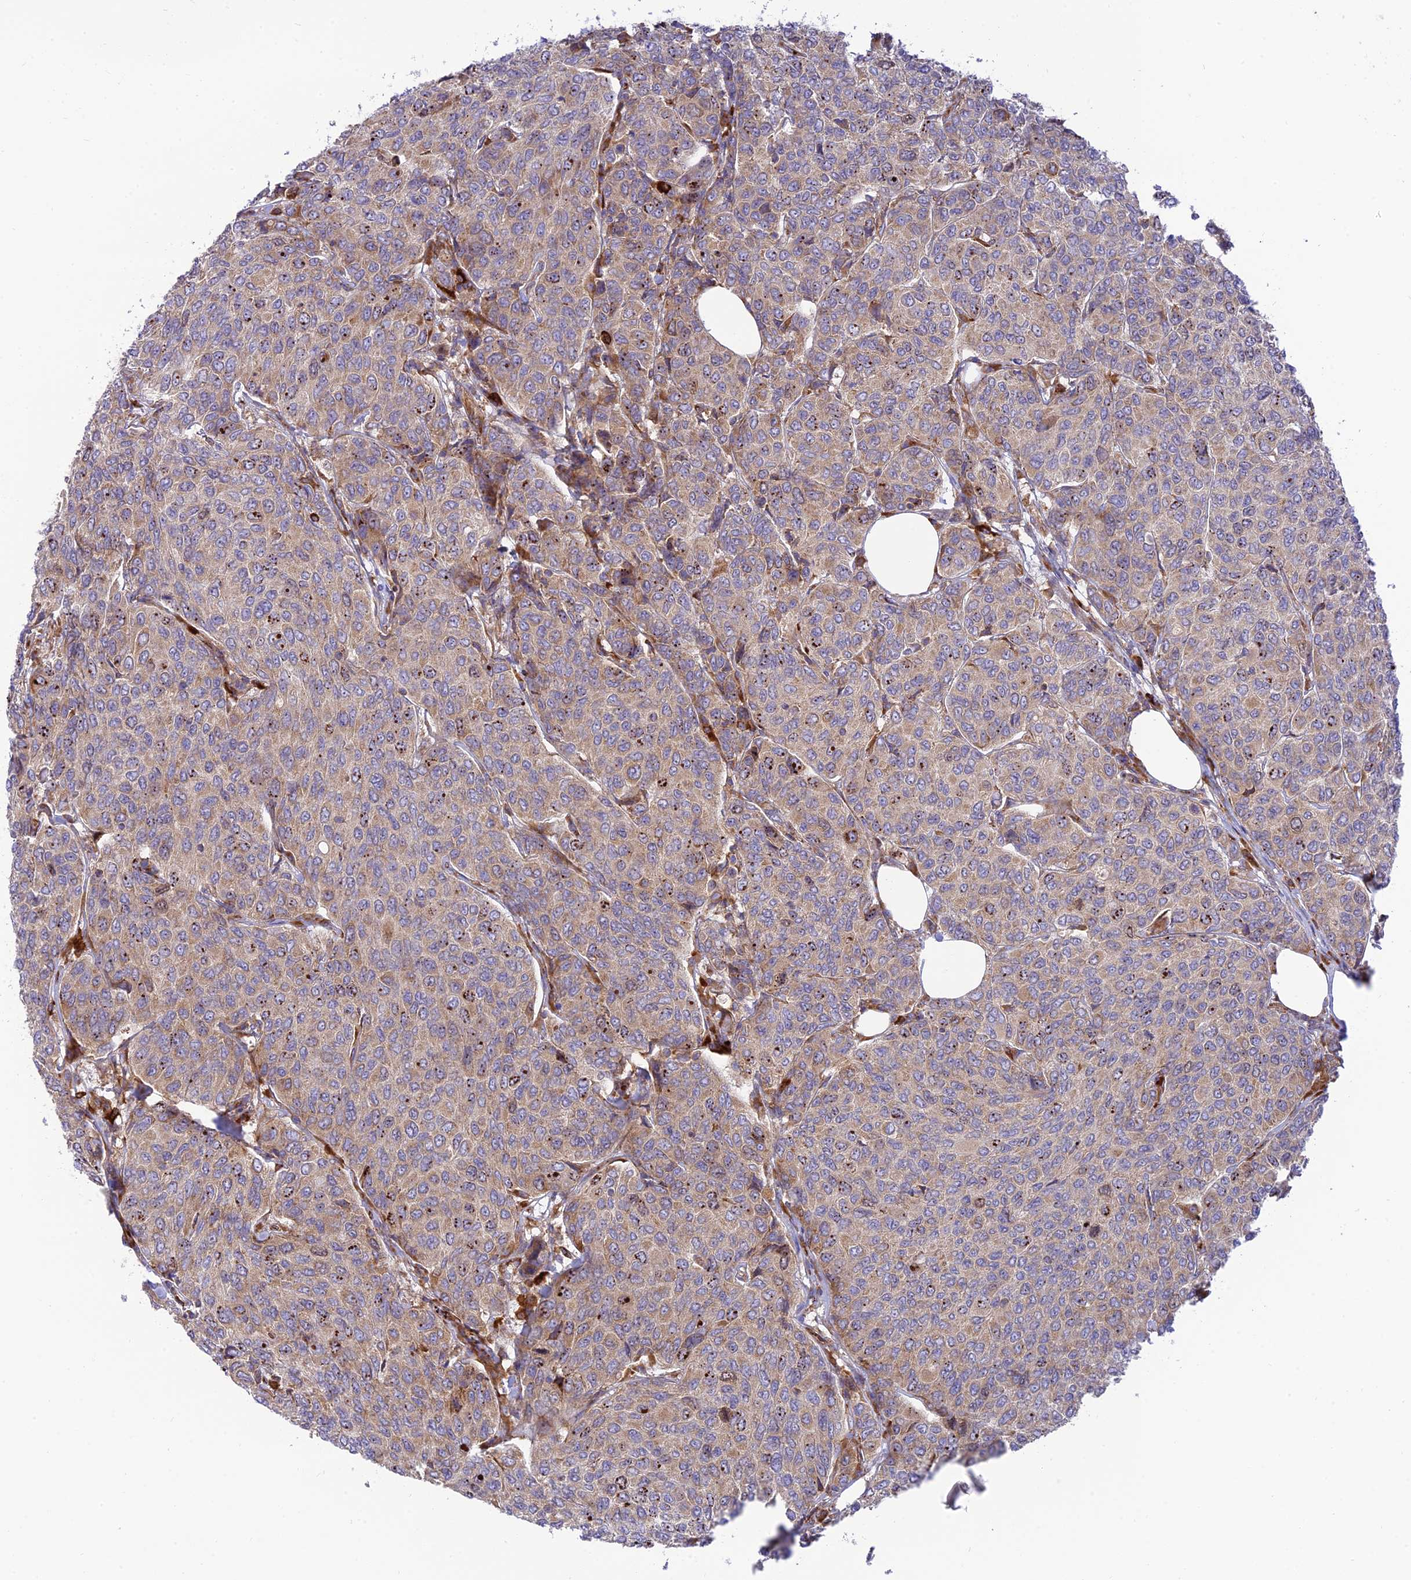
{"staining": {"intensity": "weak", "quantity": ">75%", "location": "cytoplasmic/membranous"}, "tissue": "breast cancer", "cell_type": "Tumor cells", "image_type": "cancer", "snomed": [{"axis": "morphology", "description": "Duct carcinoma"}, {"axis": "topography", "description": "Breast"}], "caption": "Weak cytoplasmic/membranous protein staining is seen in approximately >75% of tumor cells in breast infiltrating ductal carcinoma. The staining was performed using DAB (3,3'-diaminobenzidine) to visualize the protein expression in brown, while the nuclei were stained in blue with hematoxylin (Magnification: 20x).", "gene": "PIMREG", "patient": {"sex": "female", "age": 55}}